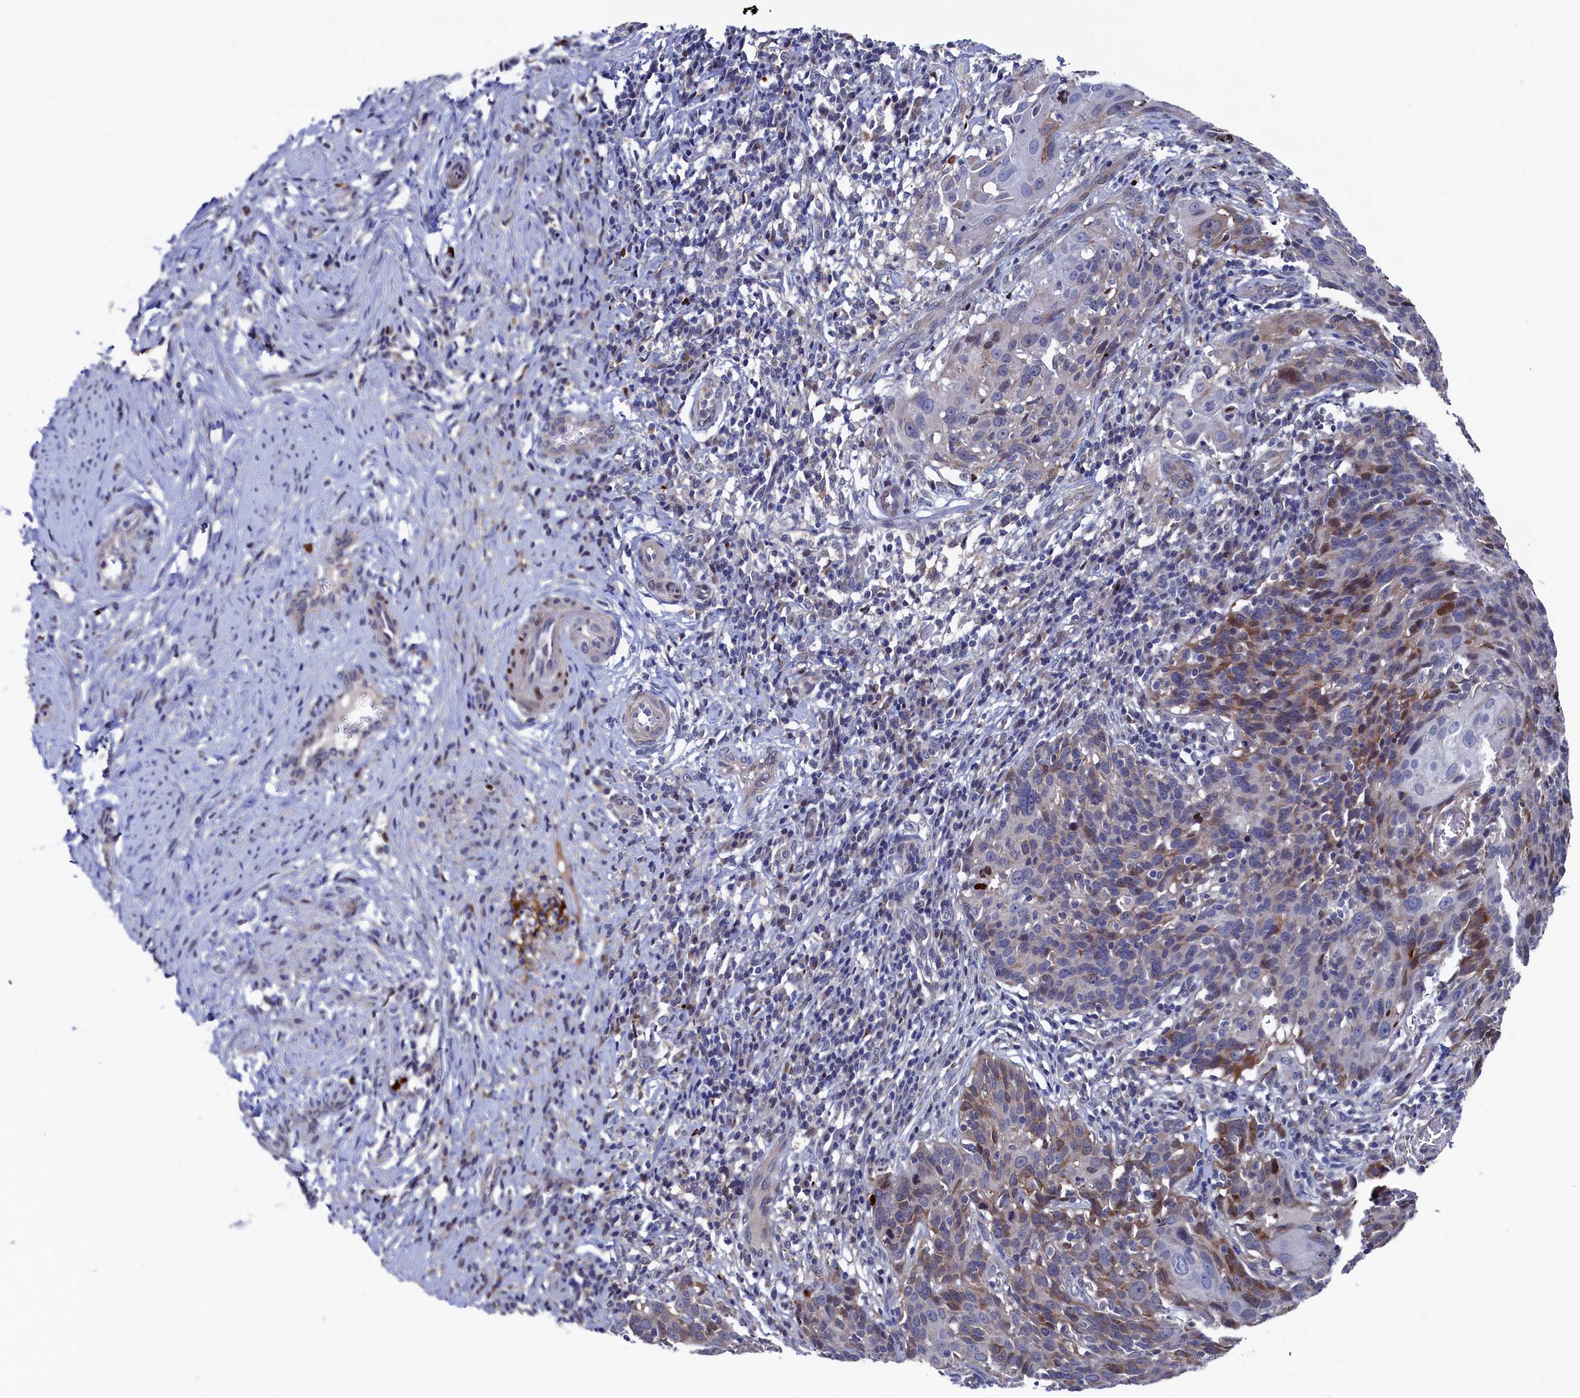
{"staining": {"intensity": "moderate", "quantity": "<25%", "location": "cytoplasmic/membranous"}, "tissue": "cervical cancer", "cell_type": "Tumor cells", "image_type": "cancer", "snomed": [{"axis": "morphology", "description": "Squamous cell carcinoma, NOS"}, {"axis": "topography", "description": "Cervix"}], "caption": "Human cervical cancer stained for a protein (brown) shows moderate cytoplasmic/membranous positive expression in about <25% of tumor cells.", "gene": "ZNF891", "patient": {"sex": "female", "age": 50}}